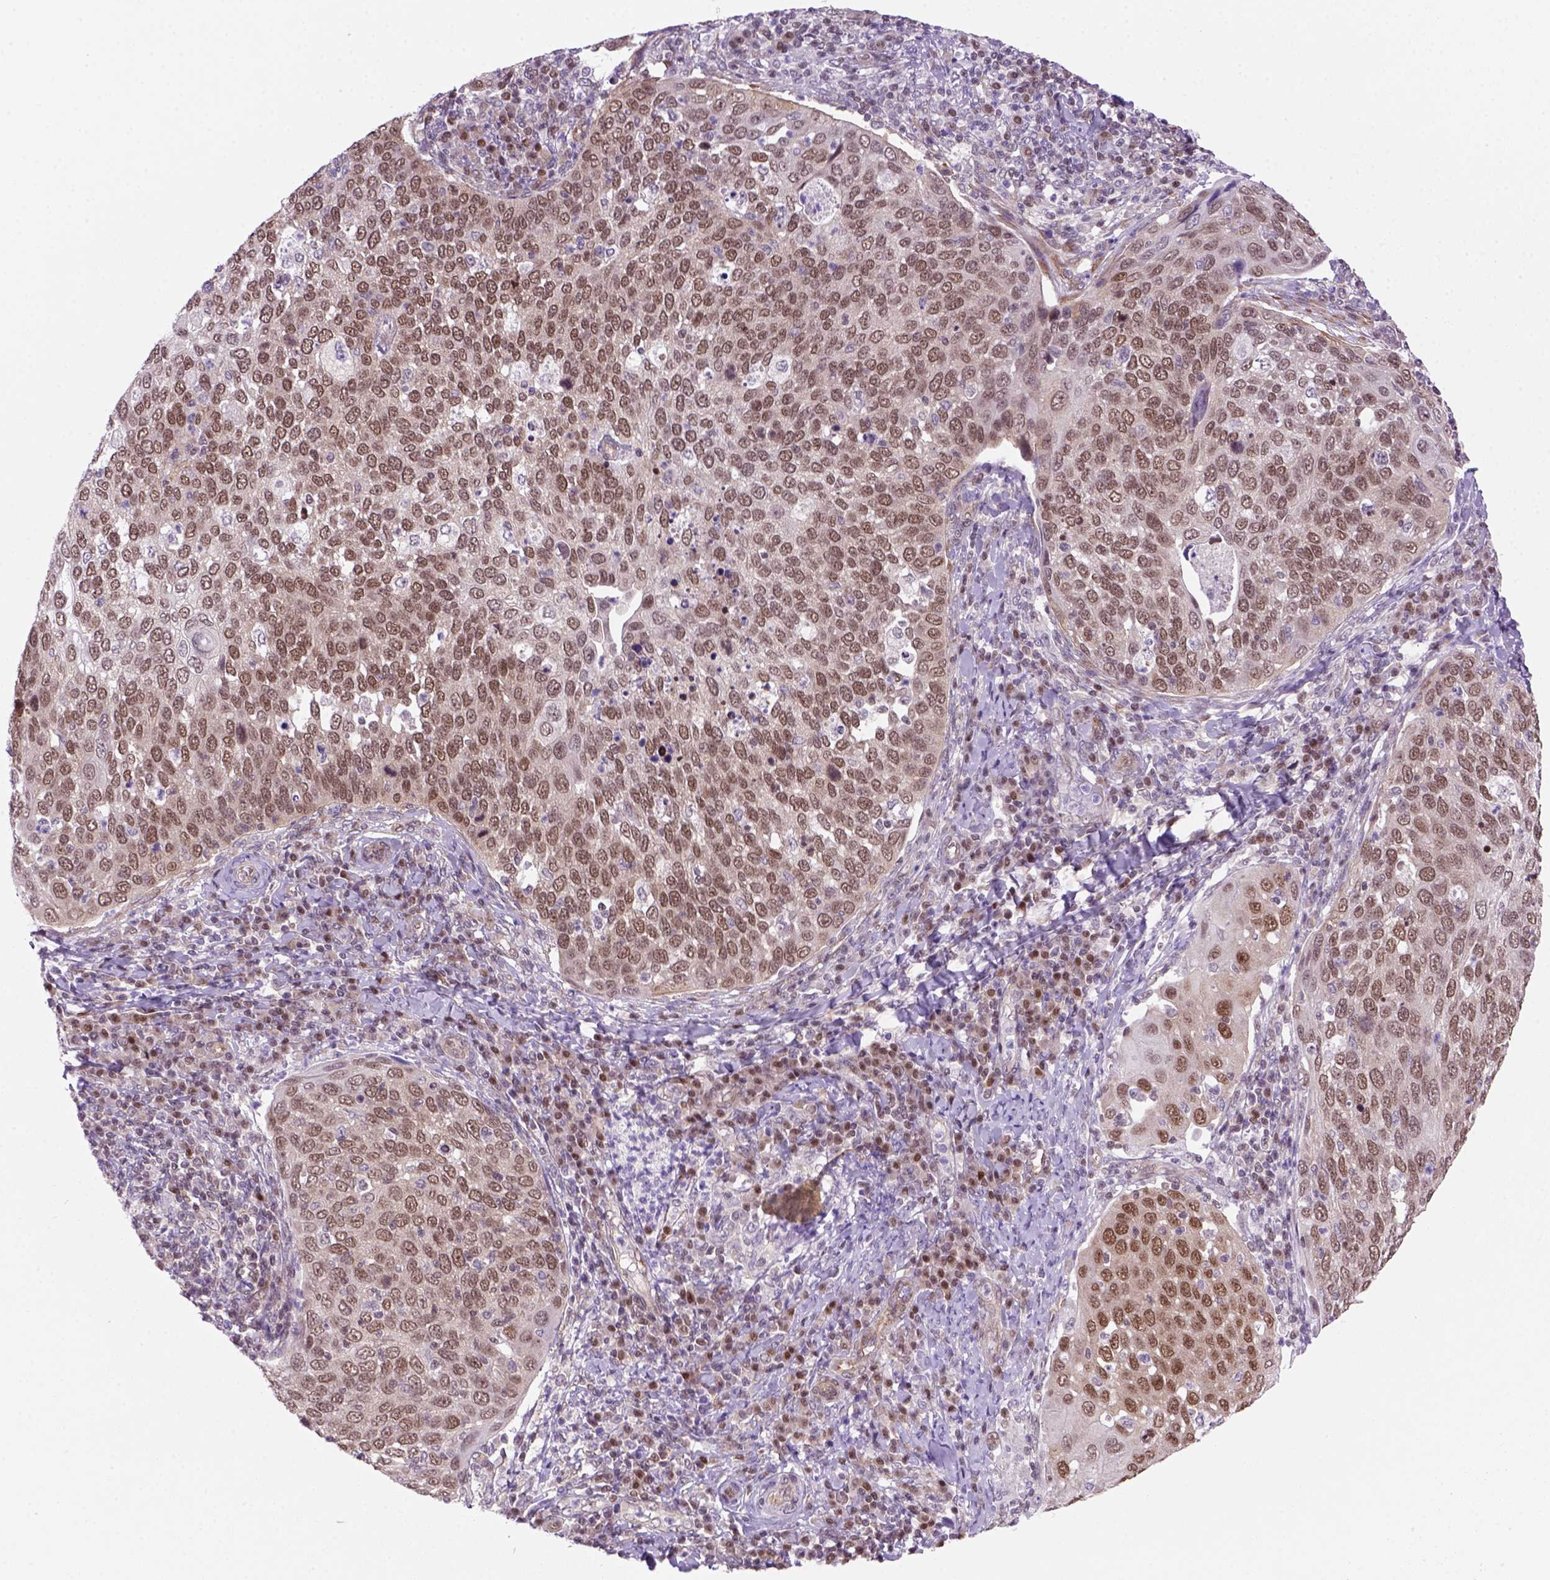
{"staining": {"intensity": "moderate", "quantity": ">75%", "location": "nuclear"}, "tissue": "cervical cancer", "cell_type": "Tumor cells", "image_type": "cancer", "snomed": [{"axis": "morphology", "description": "Squamous cell carcinoma, NOS"}, {"axis": "topography", "description": "Cervix"}], "caption": "Cervical cancer stained with DAB (3,3'-diaminobenzidine) immunohistochemistry demonstrates medium levels of moderate nuclear staining in approximately >75% of tumor cells. Nuclei are stained in blue.", "gene": "MGMT", "patient": {"sex": "female", "age": 54}}